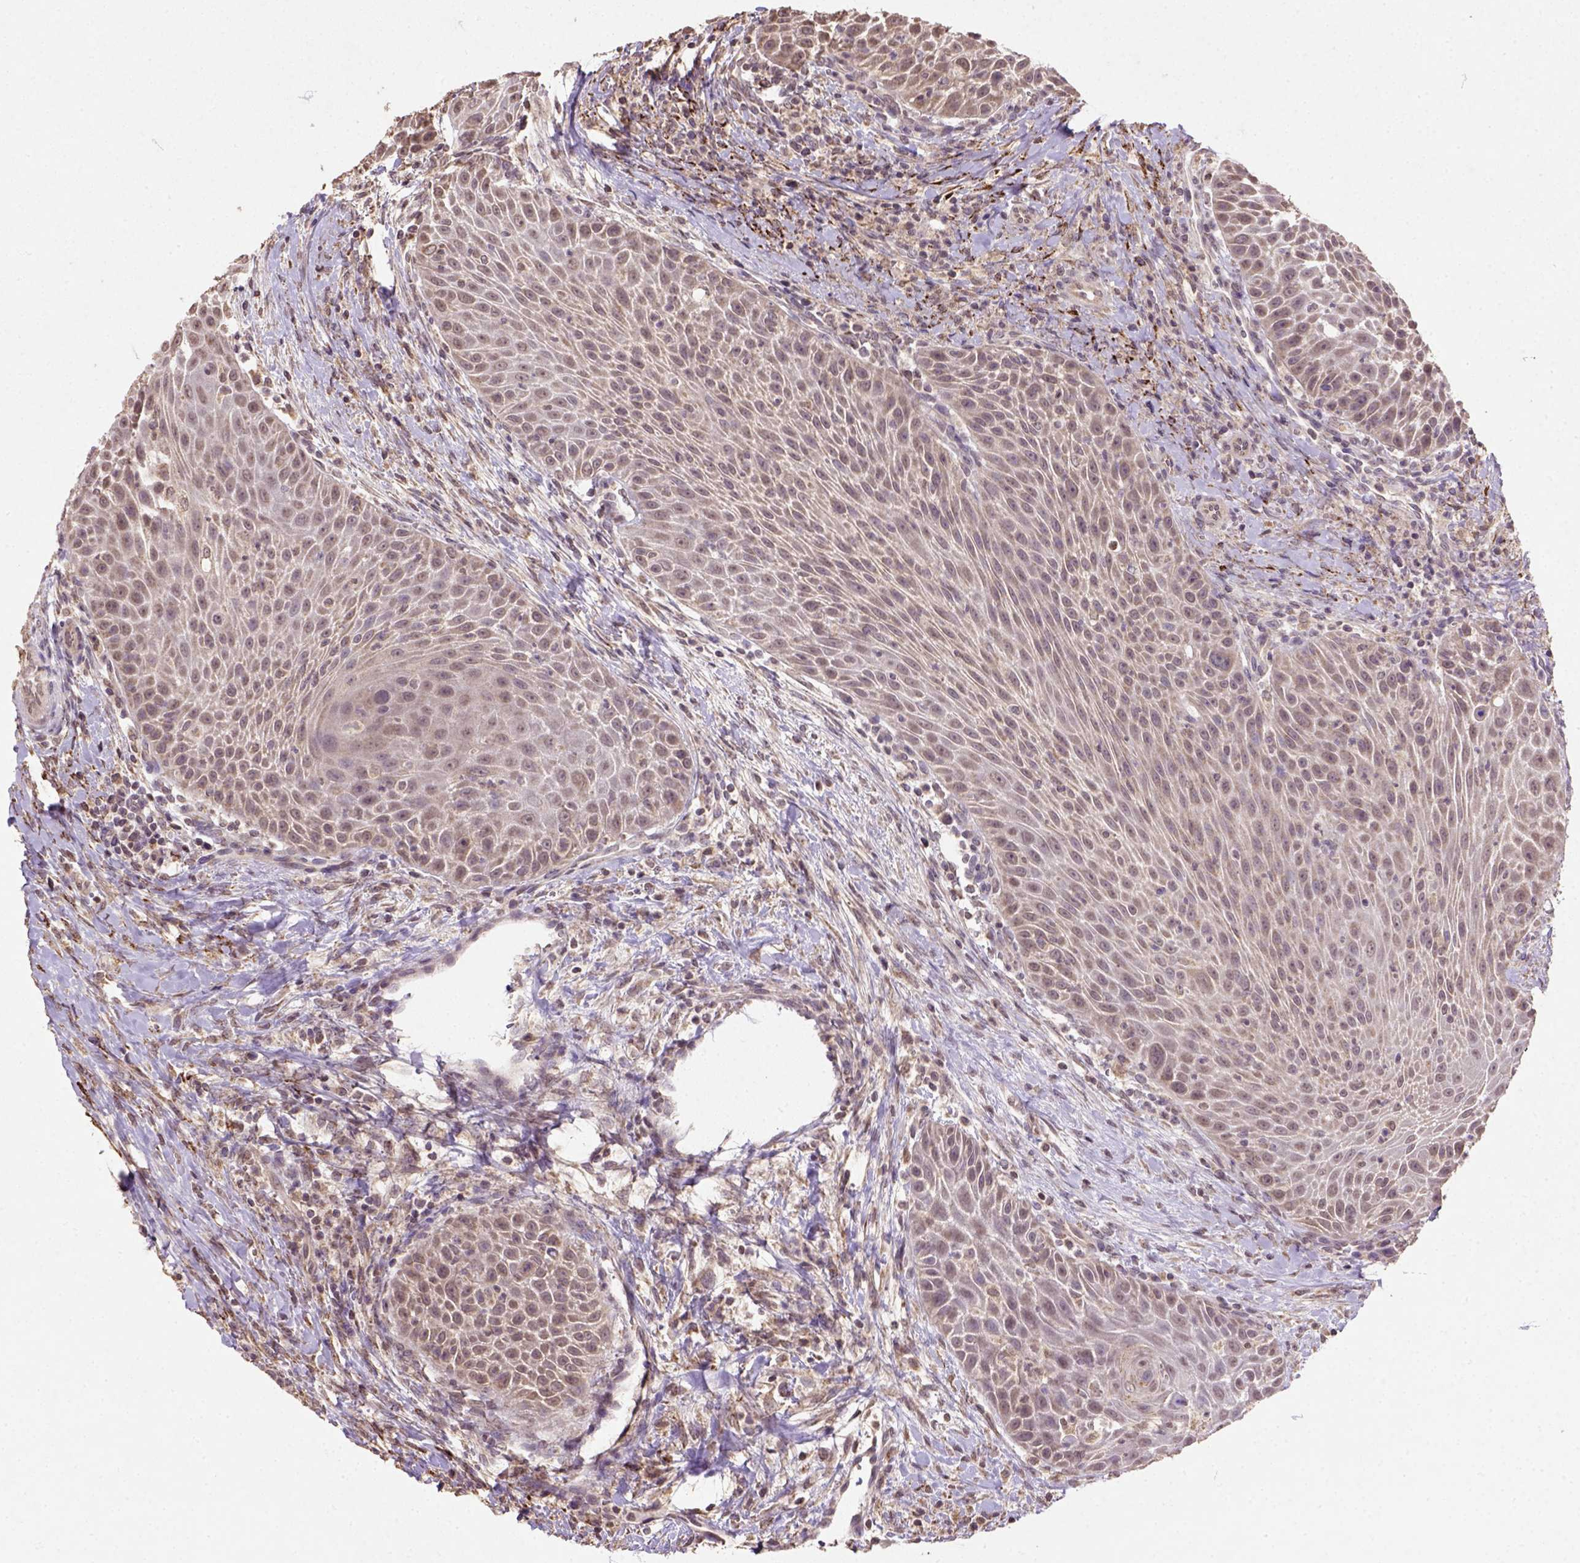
{"staining": {"intensity": "weak", "quantity": ">75%", "location": "cytoplasmic/membranous"}, "tissue": "head and neck cancer", "cell_type": "Tumor cells", "image_type": "cancer", "snomed": [{"axis": "morphology", "description": "Squamous cell carcinoma, NOS"}, {"axis": "topography", "description": "Head-Neck"}], "caption": "Head and neck cancer (squamous cell carcinoma) stained for a protein displays weak cytoplasmic/membranous positivity in tumor cells. The protein is stained brown, and the nuclei are stained in blue (DAB IHC with brightfield microscopy, high magnification).", "gene": "NUDT10", "patient": {"sex": "male", "age": 69}}